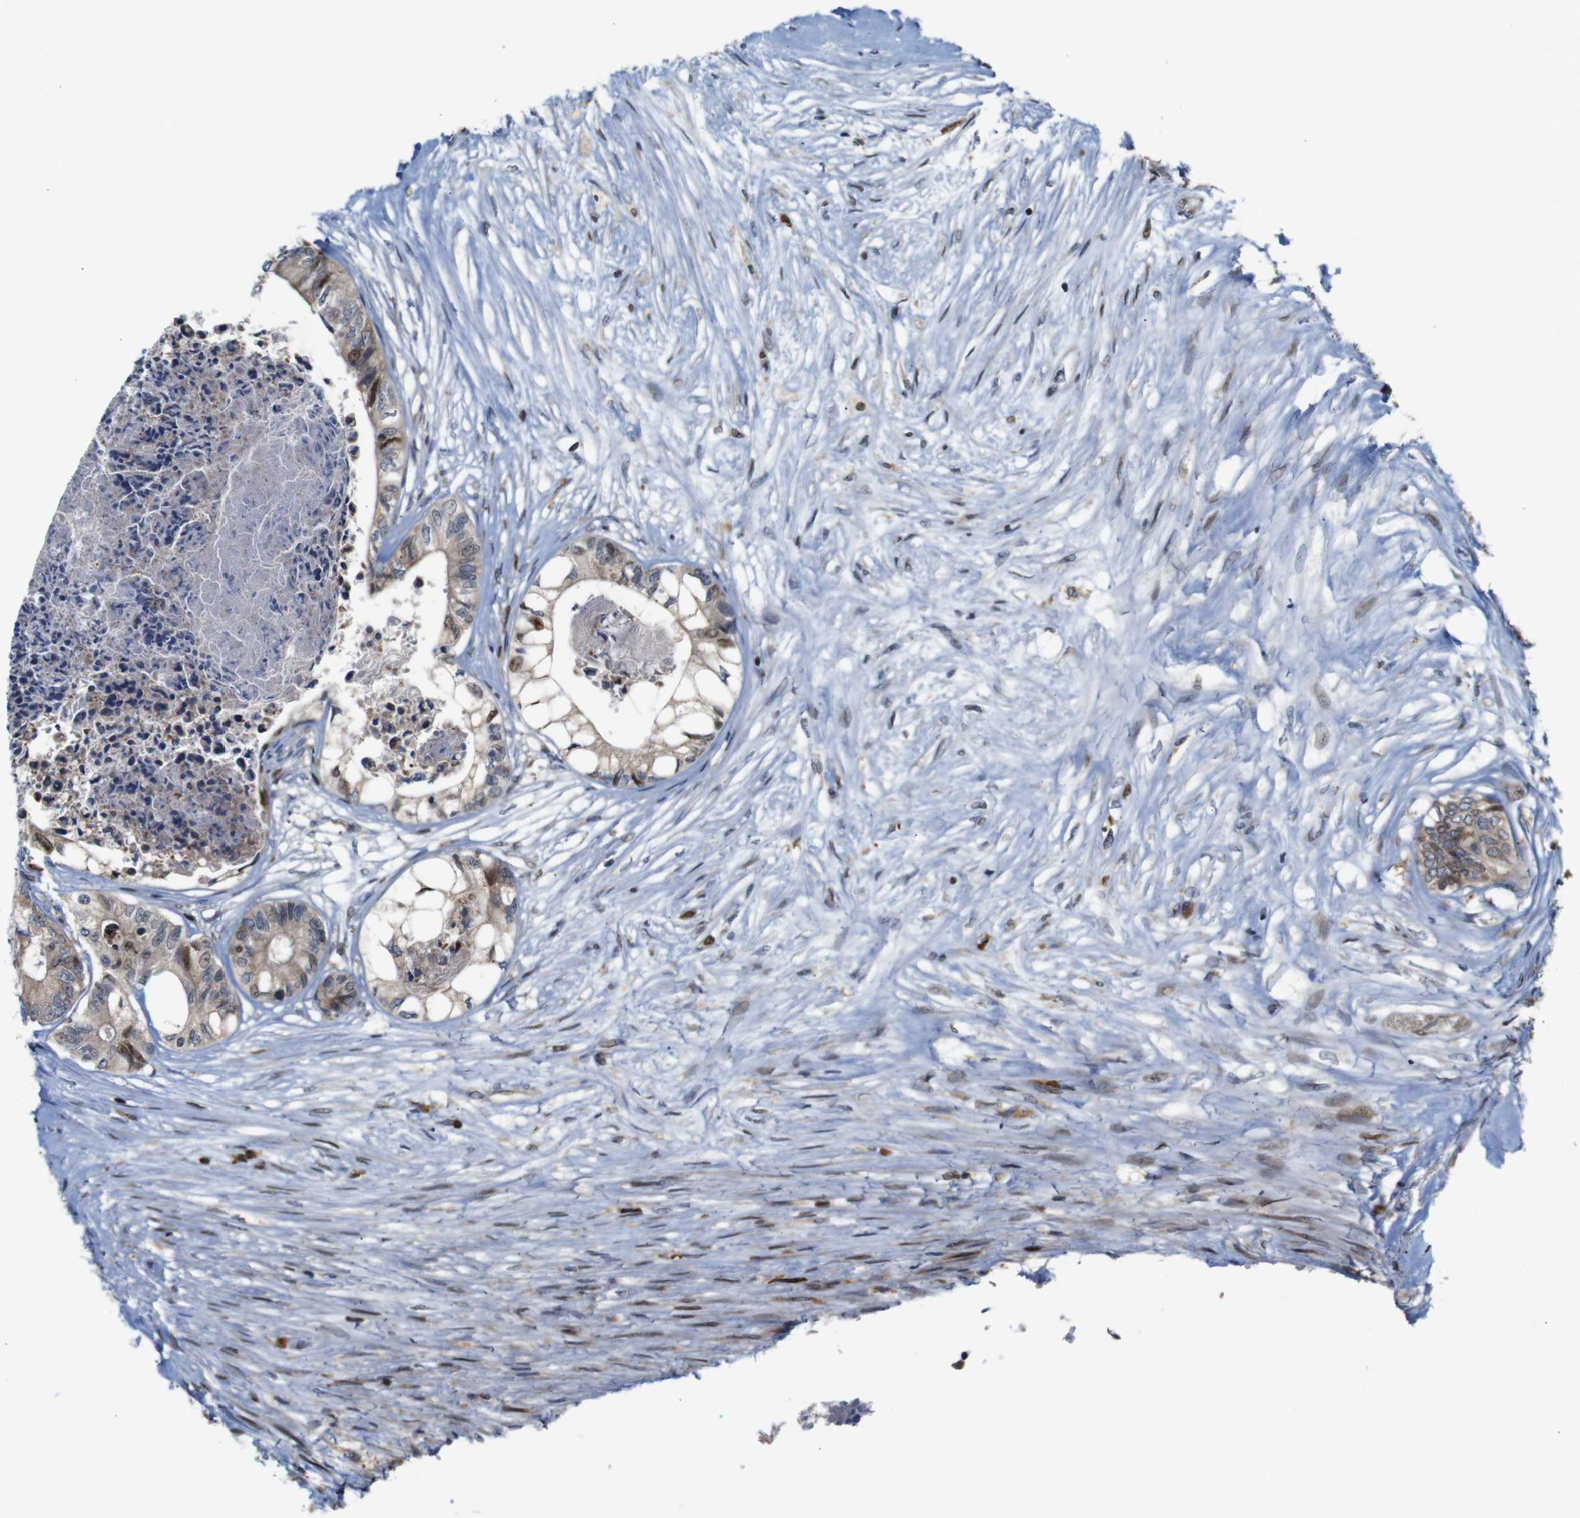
{"staining": {"intensity": "moderate", "quantity": ">75%", "location": "cytoplasmic/membranous"}, "tissue": "colorectal cancer", "cell_type": "Tumor cells", "image_type": "cancer", "snomed": [{"axis": "morphology", "description": "Adenocarcinoma, NOS"}, {"axis": "topography", "description": "Rectum"}], "caption": "Adenocarcinoma (colorectal) stained for a protein (brown) demonstrates moderate cytoplasmic/membranous positive staining in about >75% of tumor cells.", "gene": "PTPN1", "patient": {"sex": "male", "age": 63}}